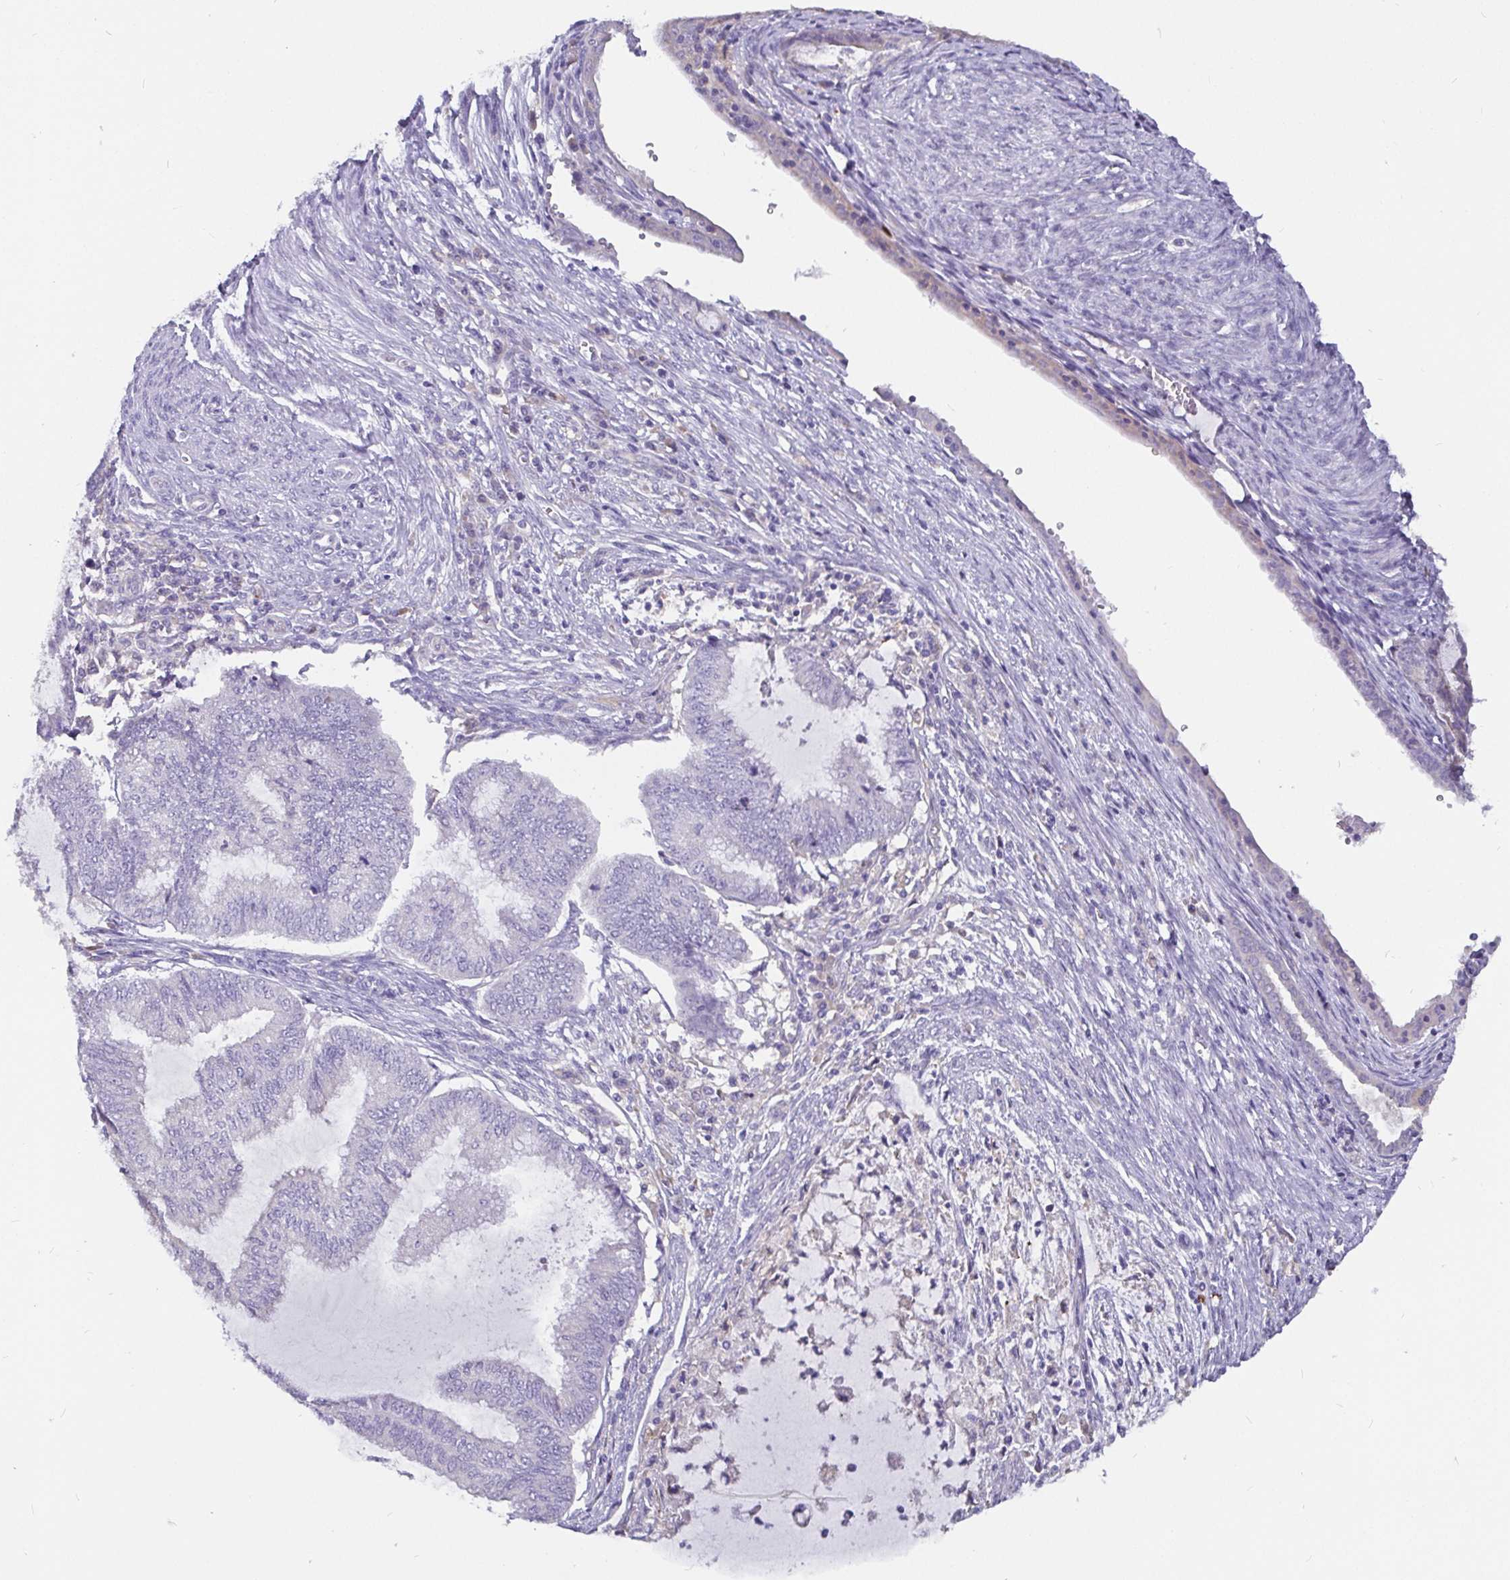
{"staining": {"intensity": "negative", "quantity": "none", "location": "none"}, "tissue": "endometrial cancer", "cell_type": "Tumor cells", "image_type": "cancer", "snomed": [{"axis": "morphology", "description": "Adenocarcinoma, NOS"}, {"axis": "topography", "description": "Endometrium"}], "caption": "This is an immunohistochemistry (IHC) micrograph of human endometrial adenocarcinoma. There is no expression in tumor cells.", "gene": "ADAMTS6", "patient": {"sex": "female", "age": 79}}